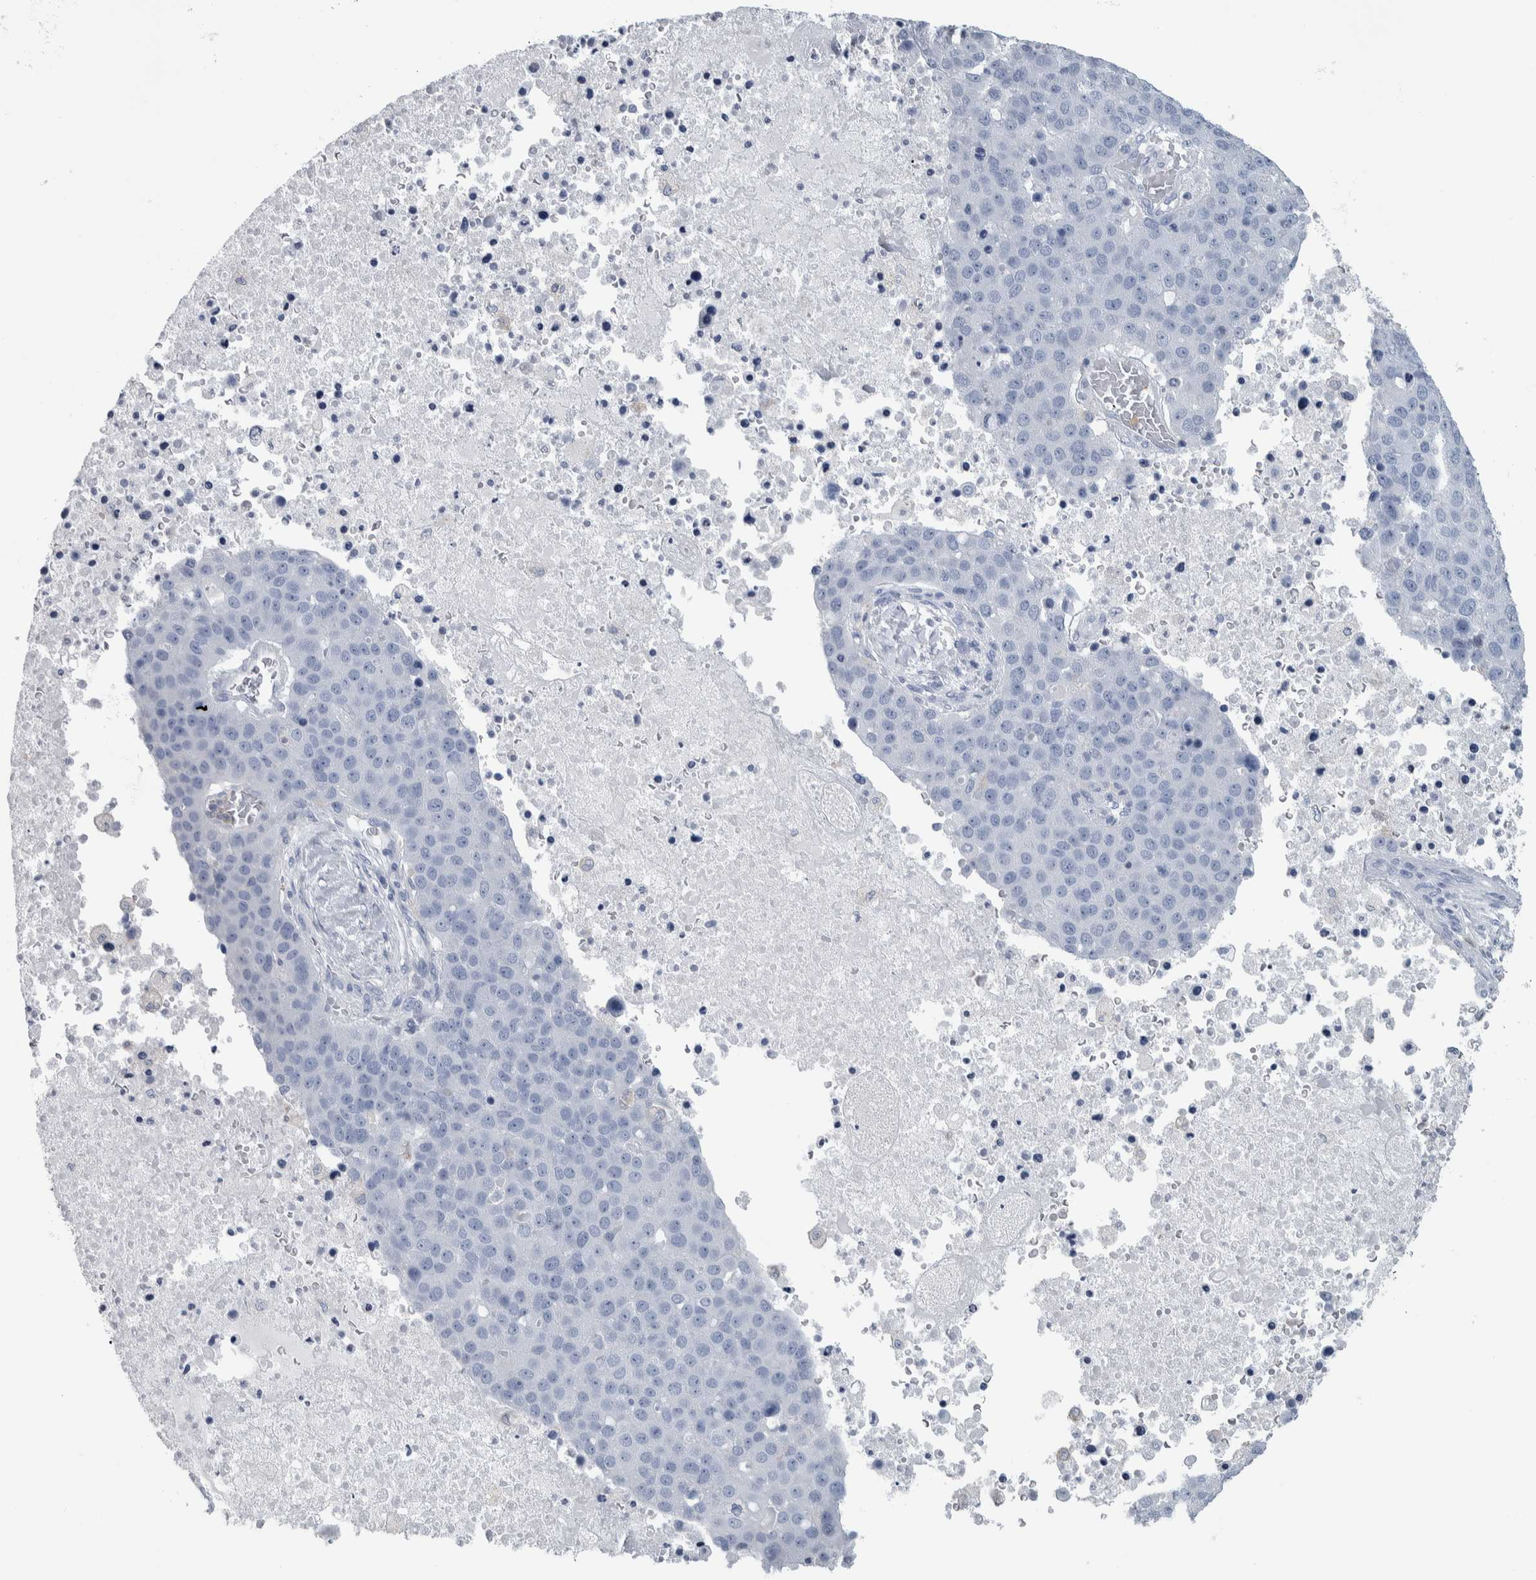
{"staining": {"intensity": "negative", "quantity": "none", "location": "none"}, "tissue": "pancreatic cancer", "cell_type": "Tumor cells", "image_type": "cancer", "snomed": [{"axis": "morphology", "description": "Adenocarcinoma, NOS"}, {"axis": "topography", "description": "Pancreas"}], "caption": "Human pancreatic adenocarcinoma stained for a protein using IHC reveals no positivity in tumor cells.", "gene": "SKAP2", "patient": {"sex": "female", "age": 61}}